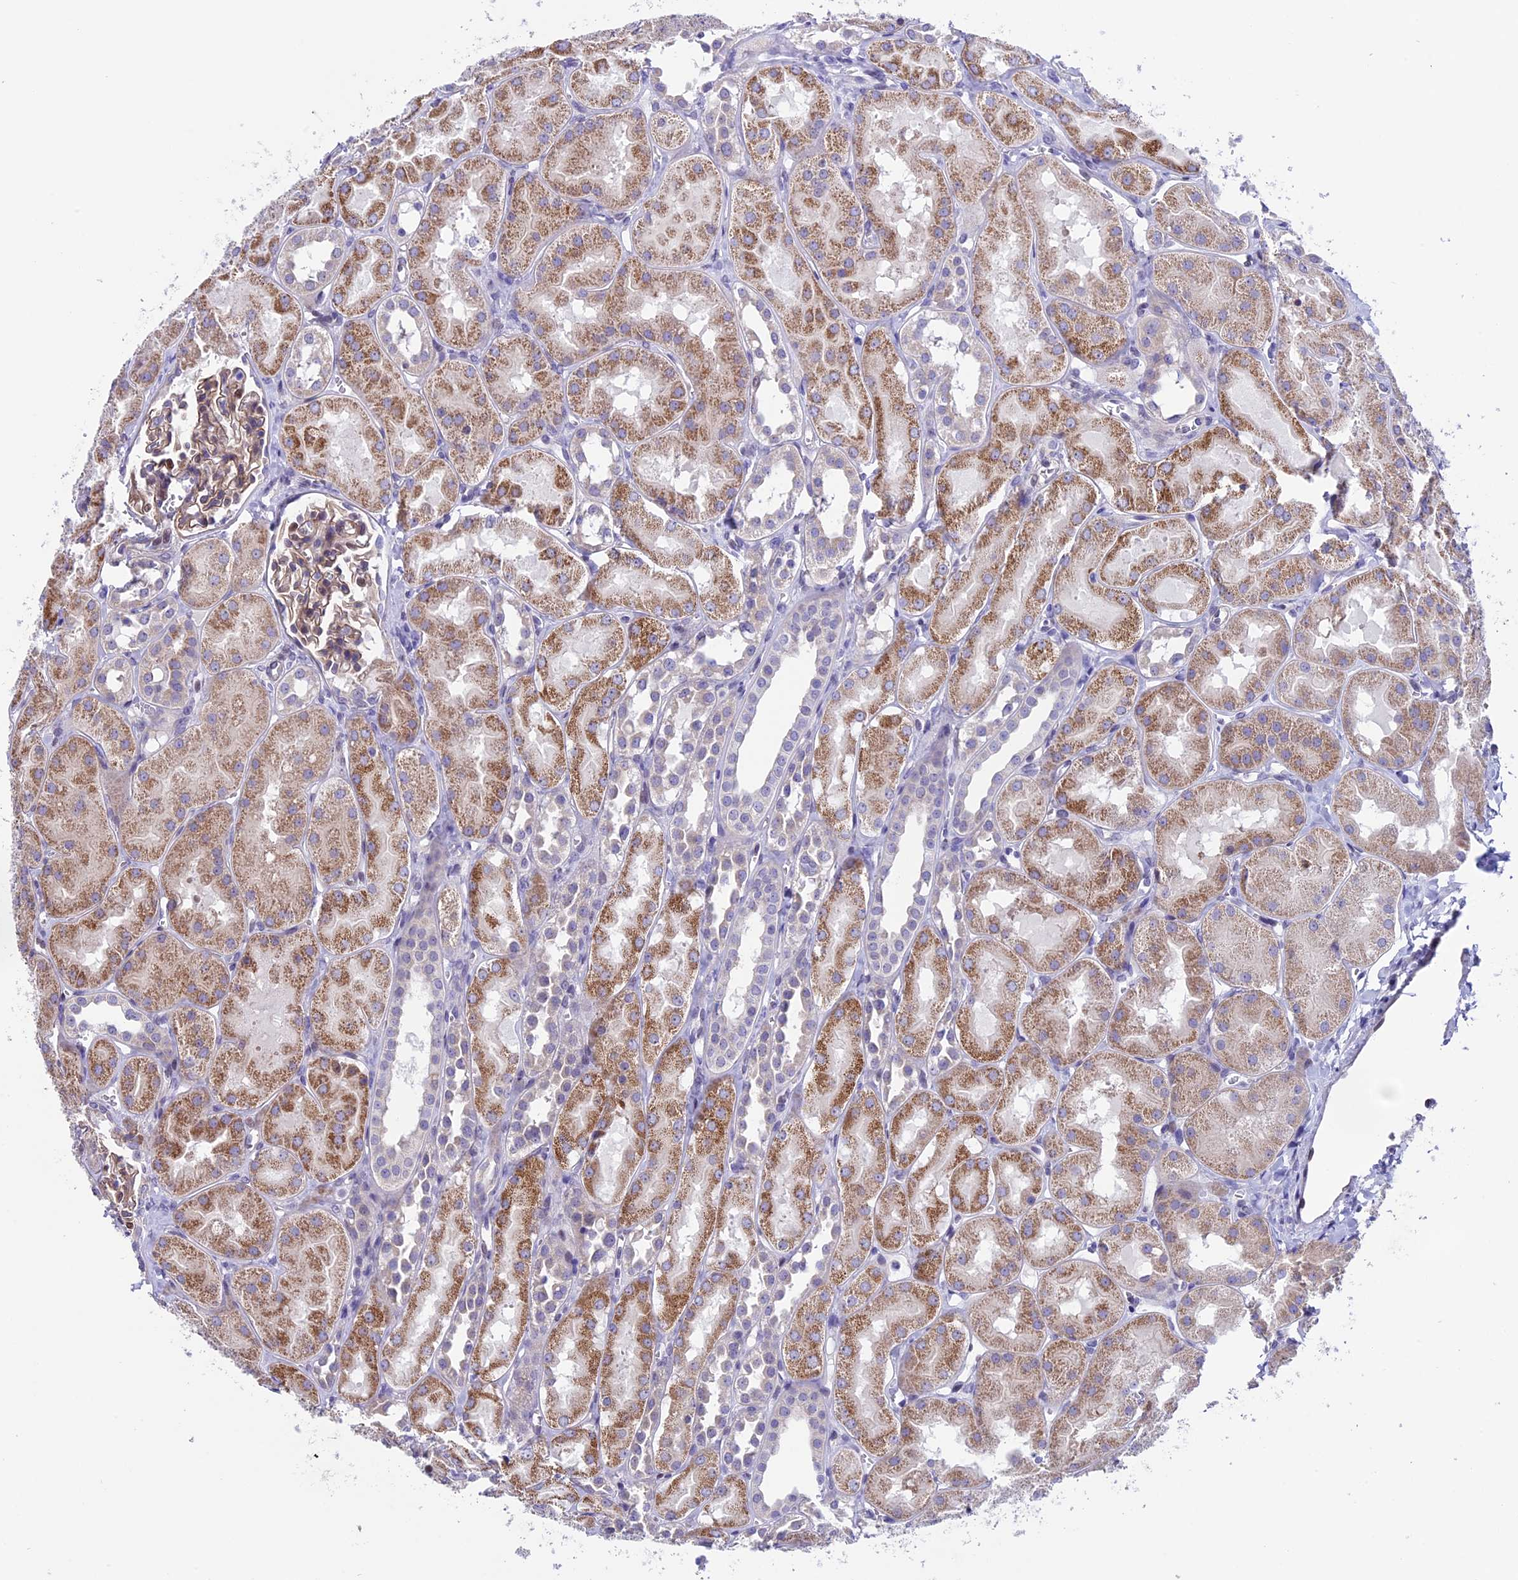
{"staining": {"intensity": "moderate", "quantity": "25%-75%", "location": "cytoplasmic/membranous"}, "tissue": "kidney", "cell_type": "Cells in glomeruli", "image_type": "normal", "snomed": [{"axis": "morphology", "description": "Normal tissue, NOS"}, {"axis": "topography", "description": "Kidney"}, {"axis": "topography", "description": "Urinary bladder"}], "caption": "Protein analysis of normal kidney demonstrates moderate cytoplasmic/membranous positivity in about 25%-75% of cells in glomeruli.", "gene": "TMEM171", "patient": {"sex": "male", "age": 16}}